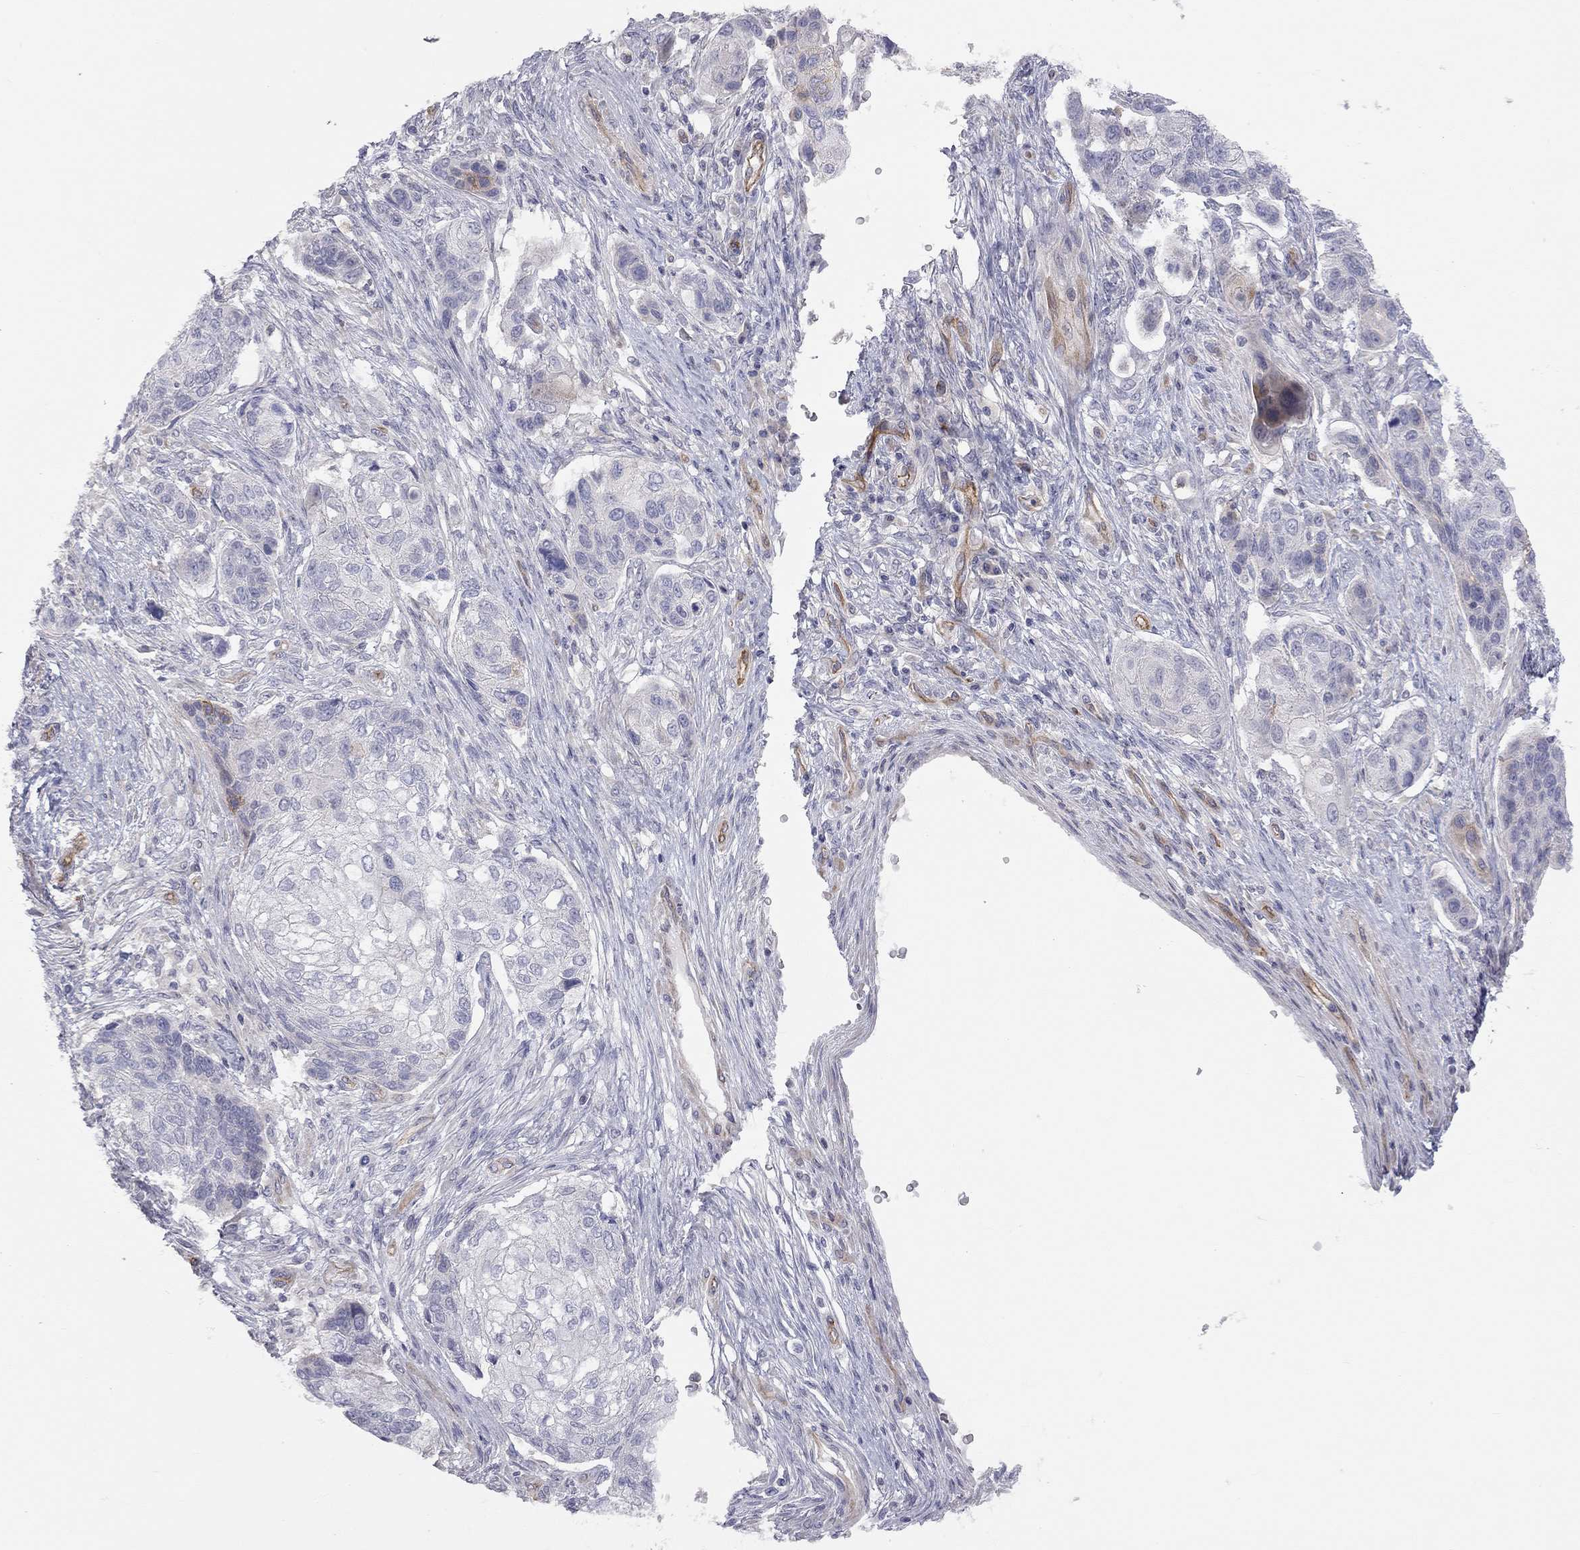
{"staining": {"intensity": "moderate", "quantity": "<25%", "location": "cytoplasmic/membranous"}, "tissue": "lung cancer", "cell_type": "Tumor cells", "image_type": "cancer", "snomed": [{"axis": "morphology", "description": "Normal tissue, NOS"}, {"axis": "morphology", "description": "Squamous cell carcinoma, NOS"}, {"axis": "topography", "description": "Bronchus"}, {"axis": "topography", "description": "Lung"}], "caption": "Immunohistochemical staining of lung cancer demonstrates moderate cytoplasmic/membranous protein staining in about <25% of tumor cells.", "gene": "GPRC5B", "patient": {"sex": "male", "age": 69}}